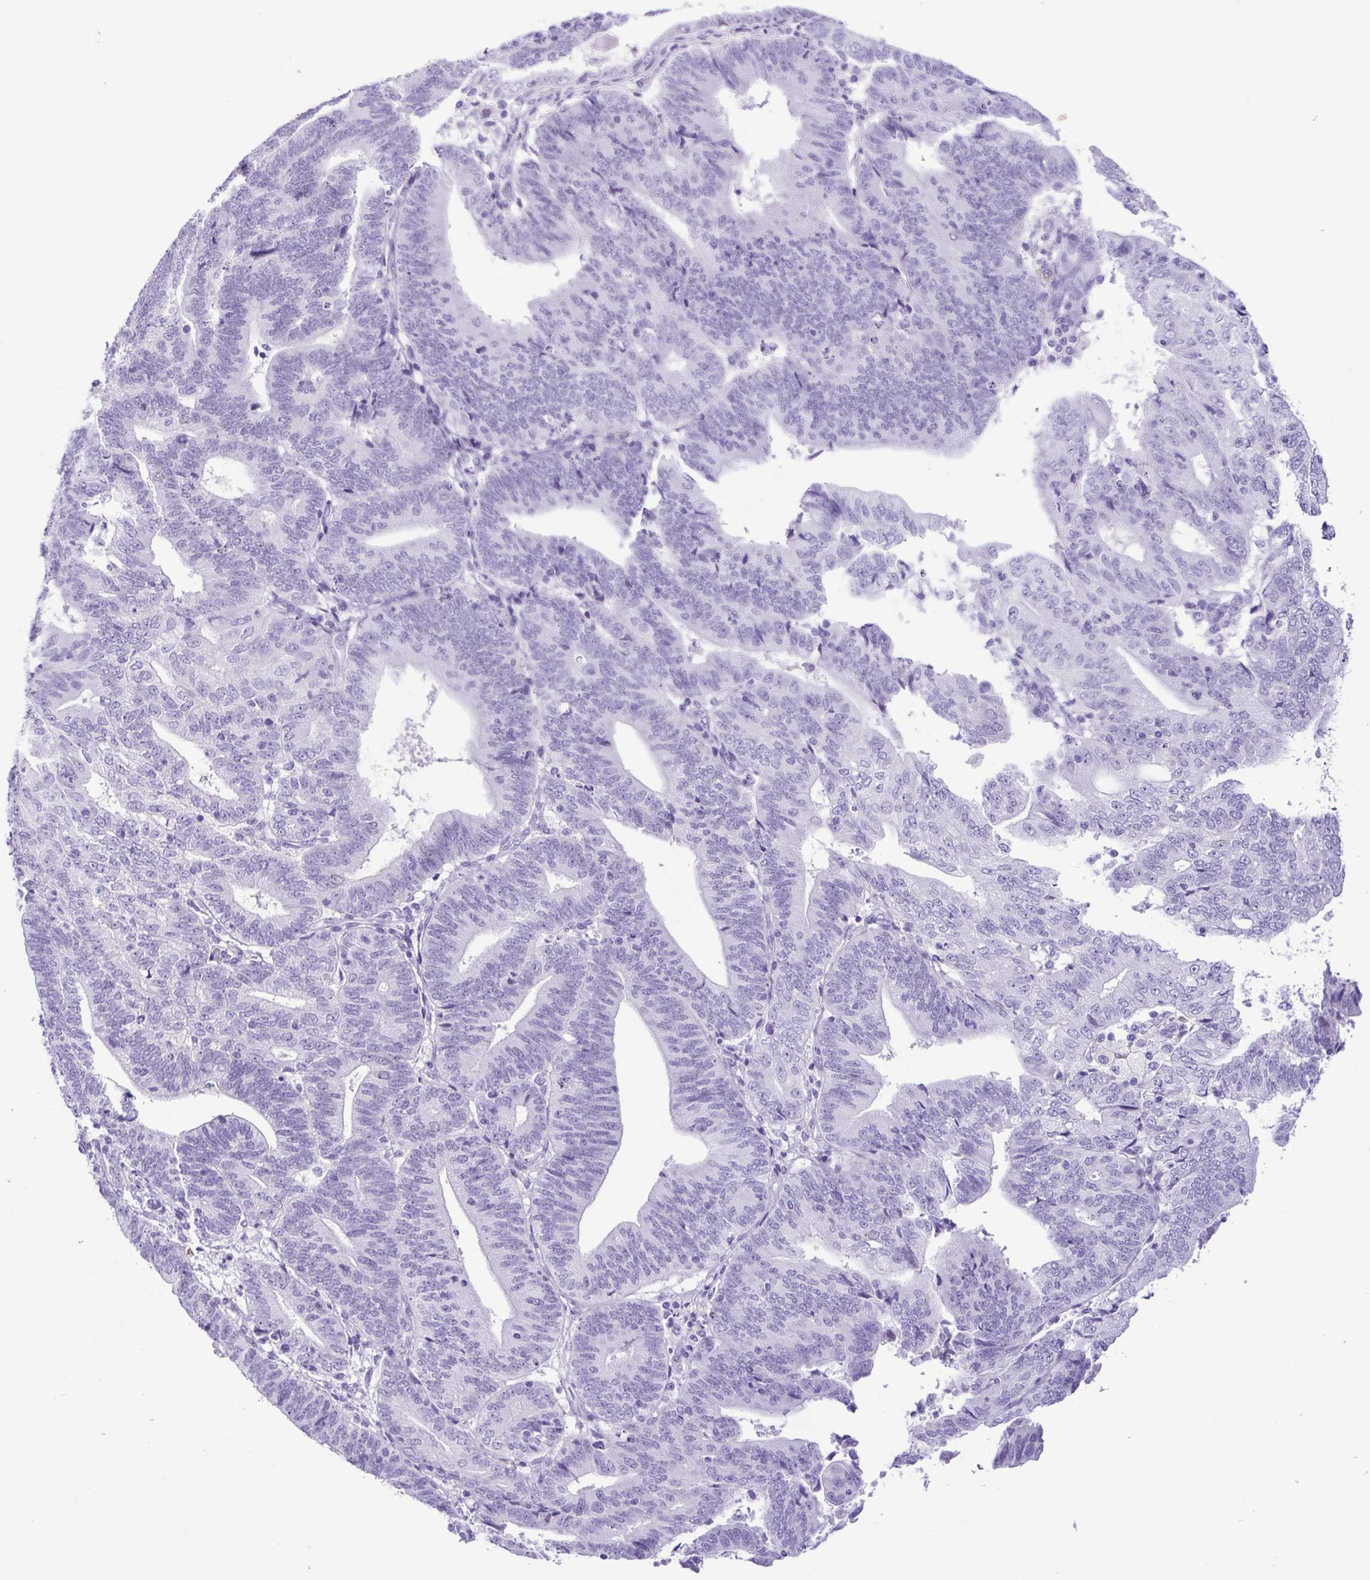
{"staining": {"intensity": "negative", "quantity": "none", "location": "none"}, "tissue": "endometrial cancer", "cell_type": "Tumor cells", "image_type": "cancer", "snomed": [{"axis": "morphology", "description": "Adenocarcinoma, NOS"}, {"axis": "topography", "description": "Endometrium"}], "caption": "Tumor cells are negative for protein expression in human endometrial adenocarcinoma.", "gene": "SPATA16", "patient": {"sex": "female", "age": 70}}